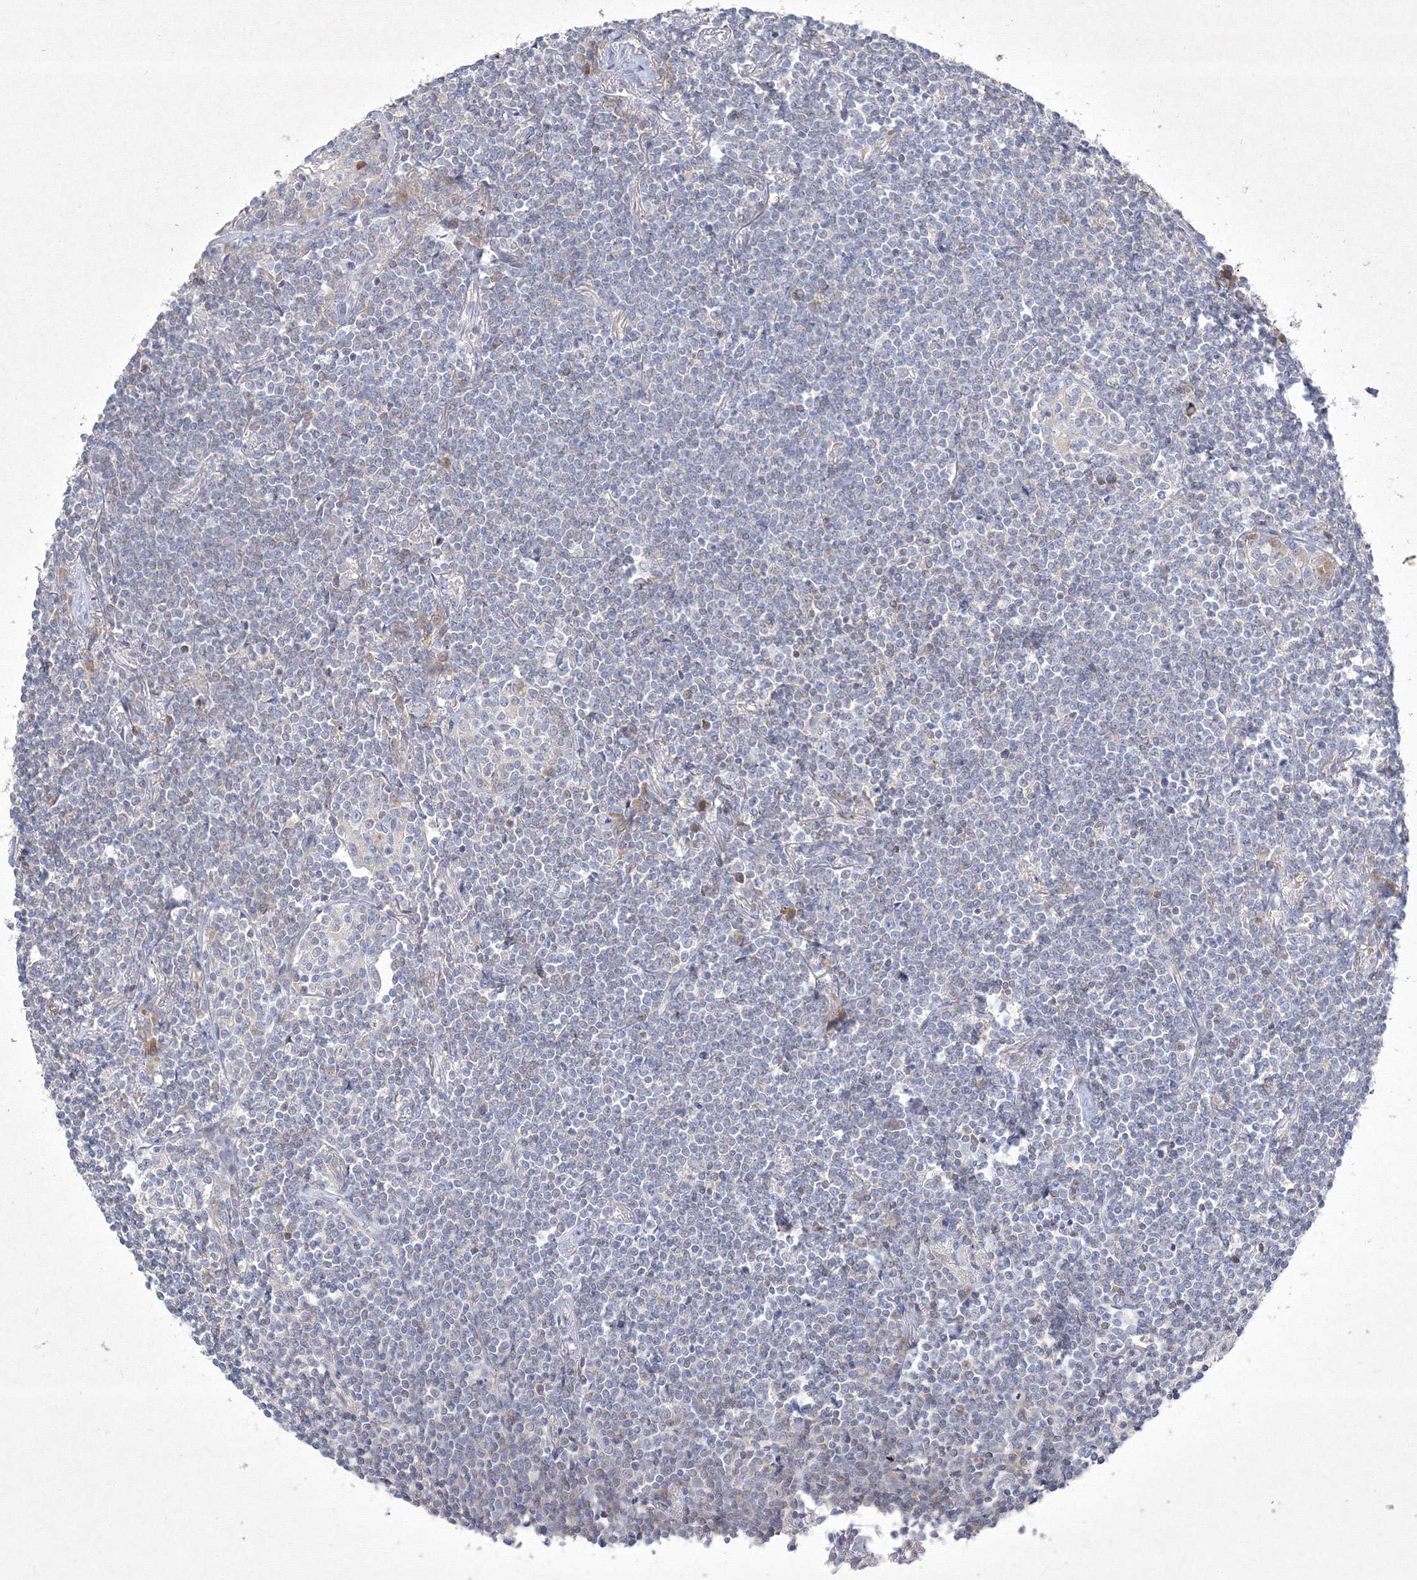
{"staining": {"intensity": "negative", "quantity": "none", "location": "none"}, "tissue": "lymphoma", "cell_type": "Tumor cells", "image_type": "cancer", "snomed": [{"axis": "morphology", "description": "Malignant lymphoma, non-Hodgkin's type, Low grade"}, {"axis": "topography", "description": "Lung"}], "caption": "Tumor cells are negative for protein expression in human low-grade malignant lymphoma, non-Hodgkin's type.", "gene": "CXXC4", "patient": {"sex": "female", "age": 71}}